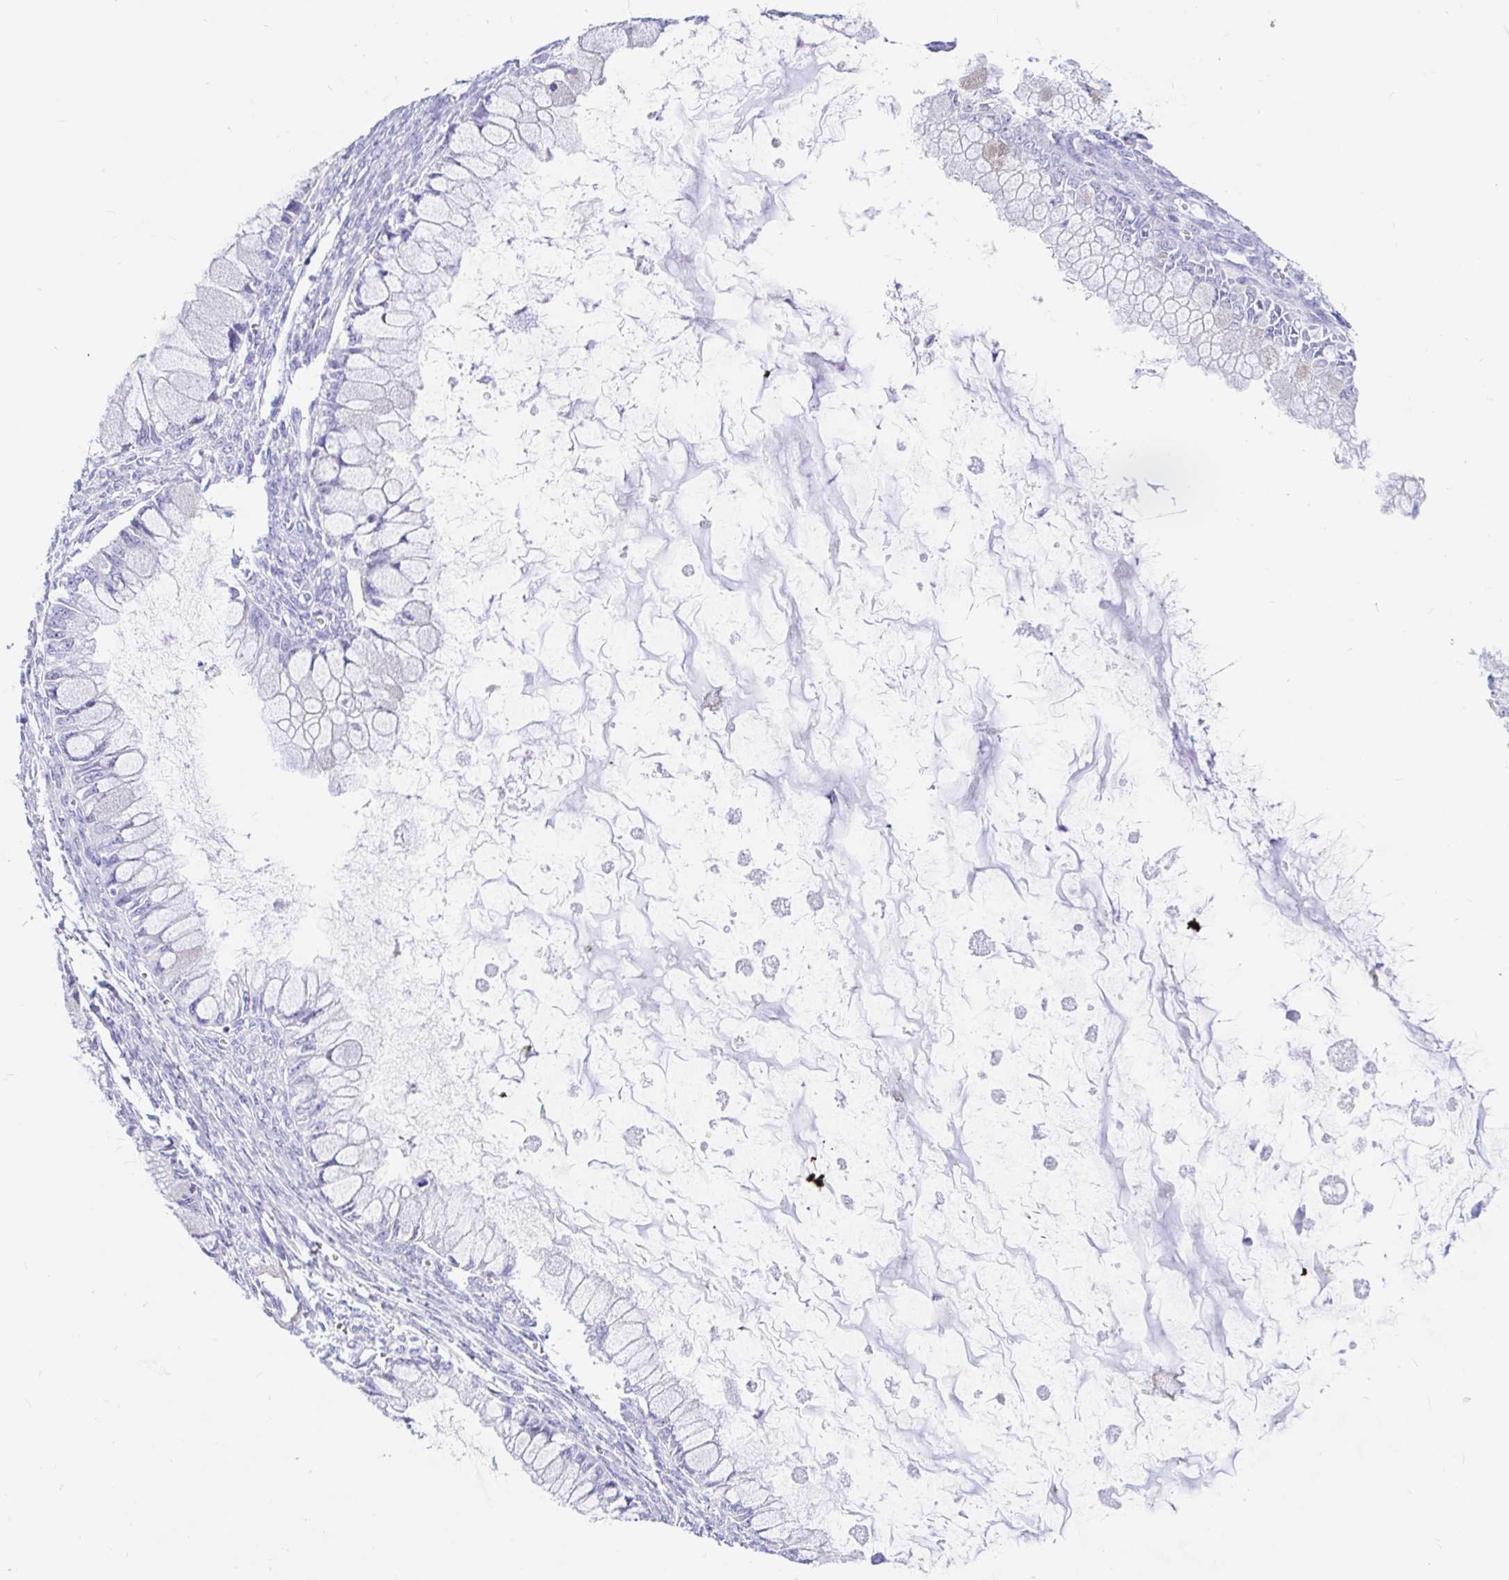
{"staining": {"intensity": "negative", "quantity": "none", "location": "none"}, "tissue": "ovarian cancer", "cell_type": "Tumor cells", "image_type": "cancer", "snomed": [{"axis": "morphology", "description": "Cystadenocarcinoma, mucinous, NOS"}, {"axis": "topography", "description": "Ovary"}], "caption": "A histopathology image of ovarian cancer stained for a protein demonstrates no brown staining in tumor cells. (IHC, brightfield microscopy, high magnification).", "gene": "PPP1R1B", "patient": {"sex": "female", "age": 34}}